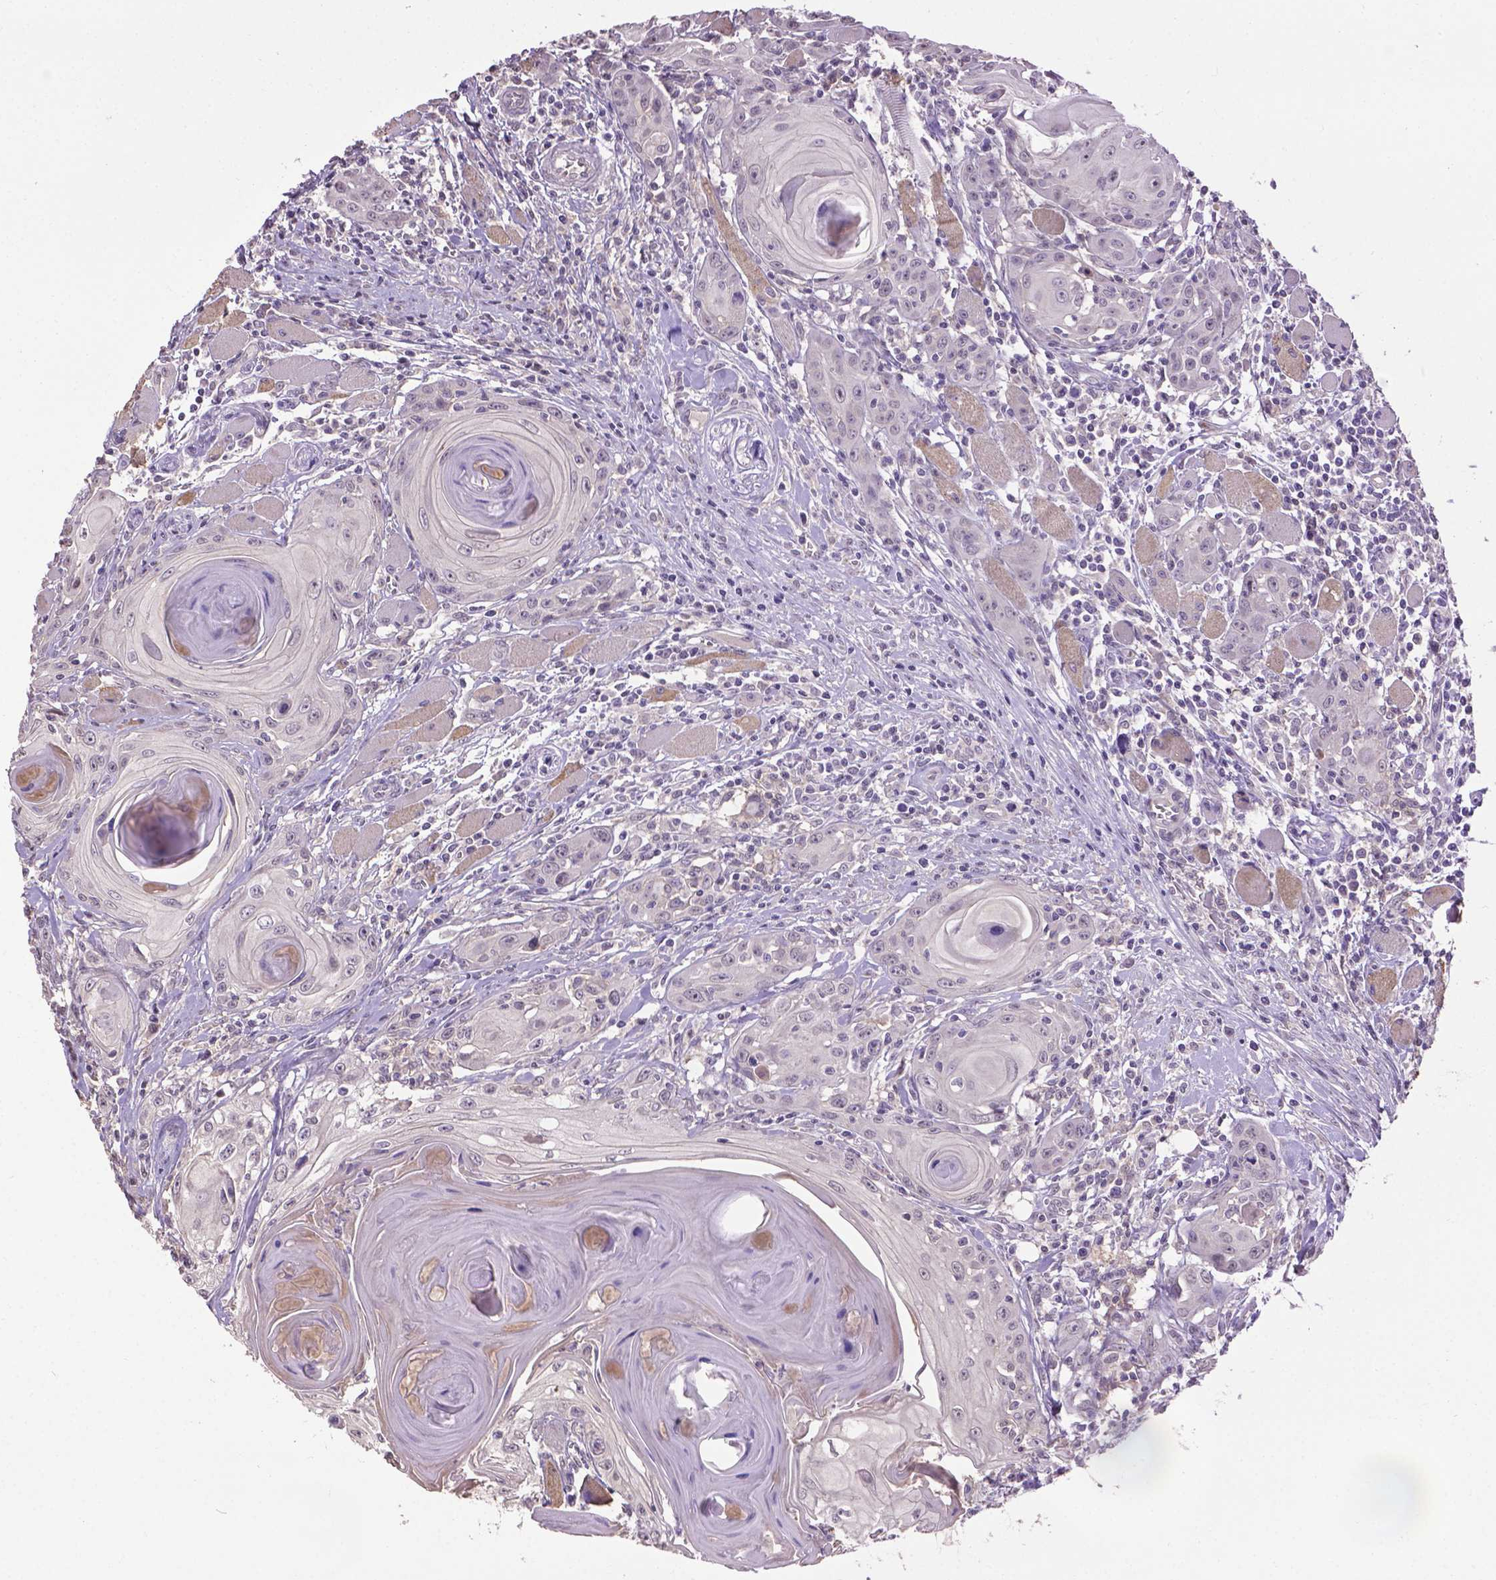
{"staining": {"intensity": "negative", "quantity": "none", "location": "none"}, "tissue": "head and neck cancer", "cell_type": "Tumor cells", "image_type": "cancer", "snomed": [{"axis": "morphology", "description": "Squamous cell carcinoma, NOS"}, {"axis": "topography", "description": "Head-Neck"}], "caption": "Immunohistochemistry photomicrograph of head and neck cancer (squamous cell carcinoma) stained for a protein (brown), which shows no positivity in tumor cells.", "gene": "CPM", "patient": {"sex": "female", "age": 80}}